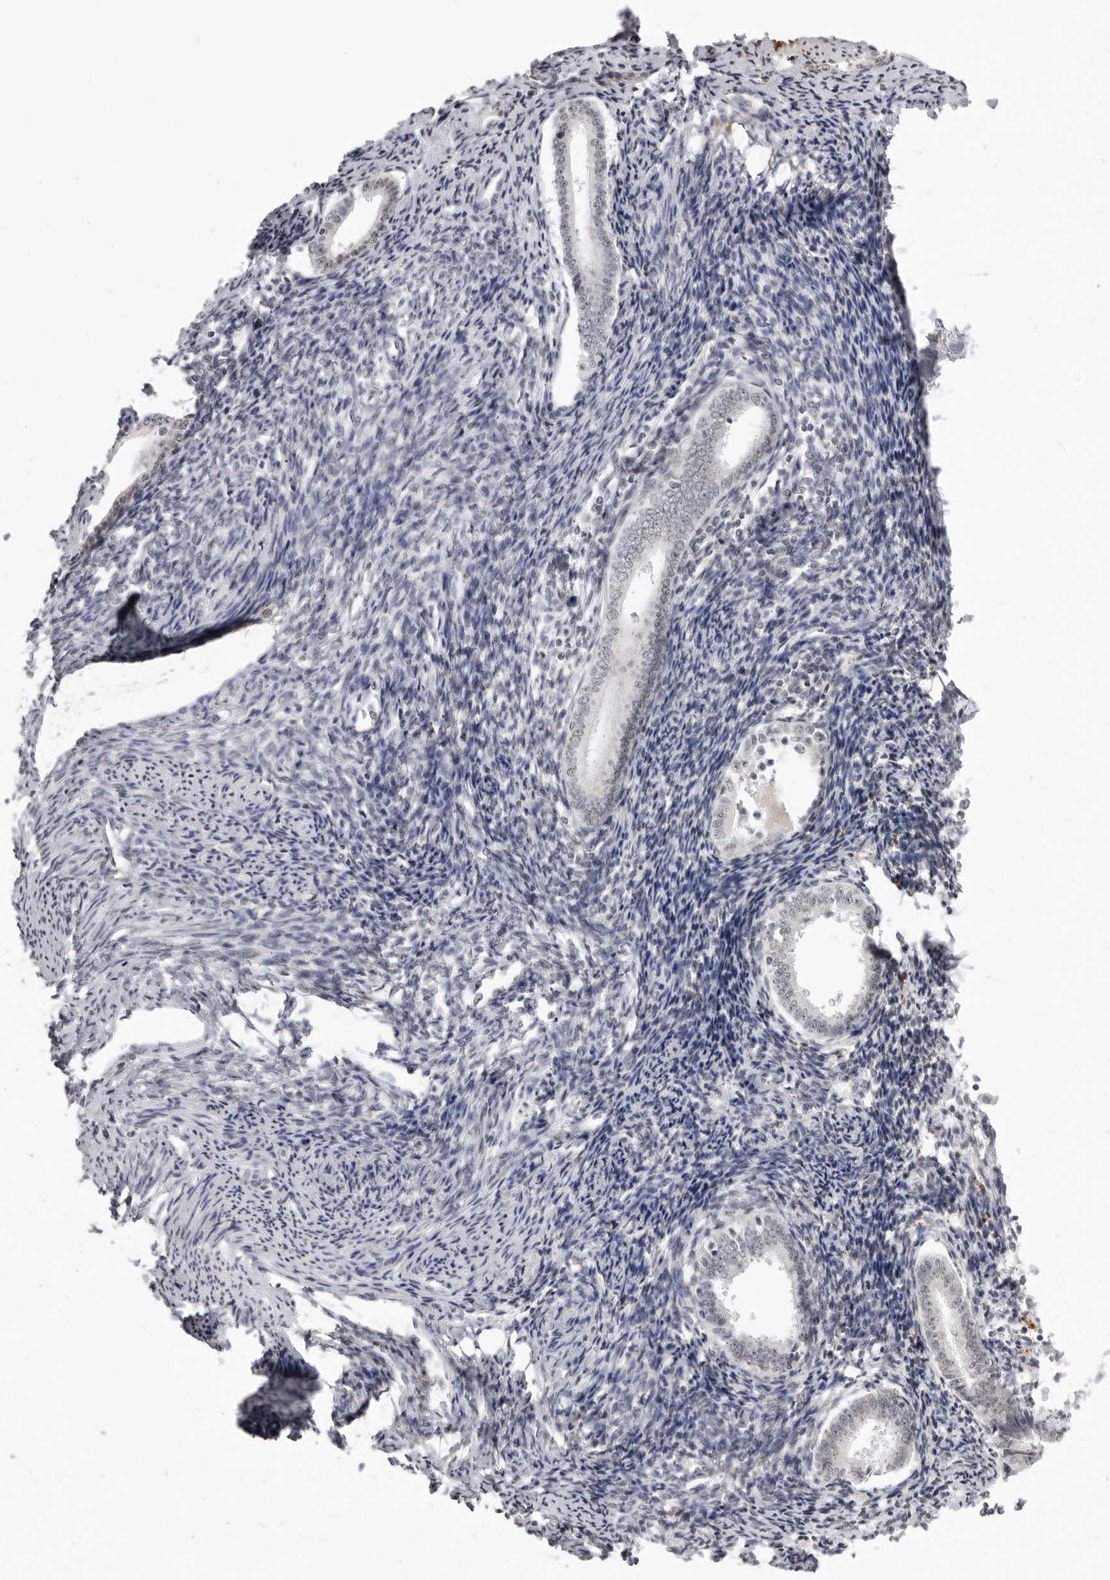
{"staining": {"intensity": "negative", "quantity": "none", "location": "none"}, "tissue": "endometrium", "cell_type": "Cells in endometrial stroma", "image_type": "normal", "snomed": [{"axis": "morphology", "description": "Normal tissue, NOS"}, {"axis": "topography", "description": "Endometrium"}], "caption": "An immunohistochemistry (IHC) histopathology image of benign endometrium is shown. There is no staining in cells in endometrial stroma of endometrium. The staining is performed using DAB (3,3'-diaminobenzidine) brown chromogen with nuclei counter-stained in using hematoxylin.", "gene": "NTM", "patient": {"sex": "female", "age": 56}}